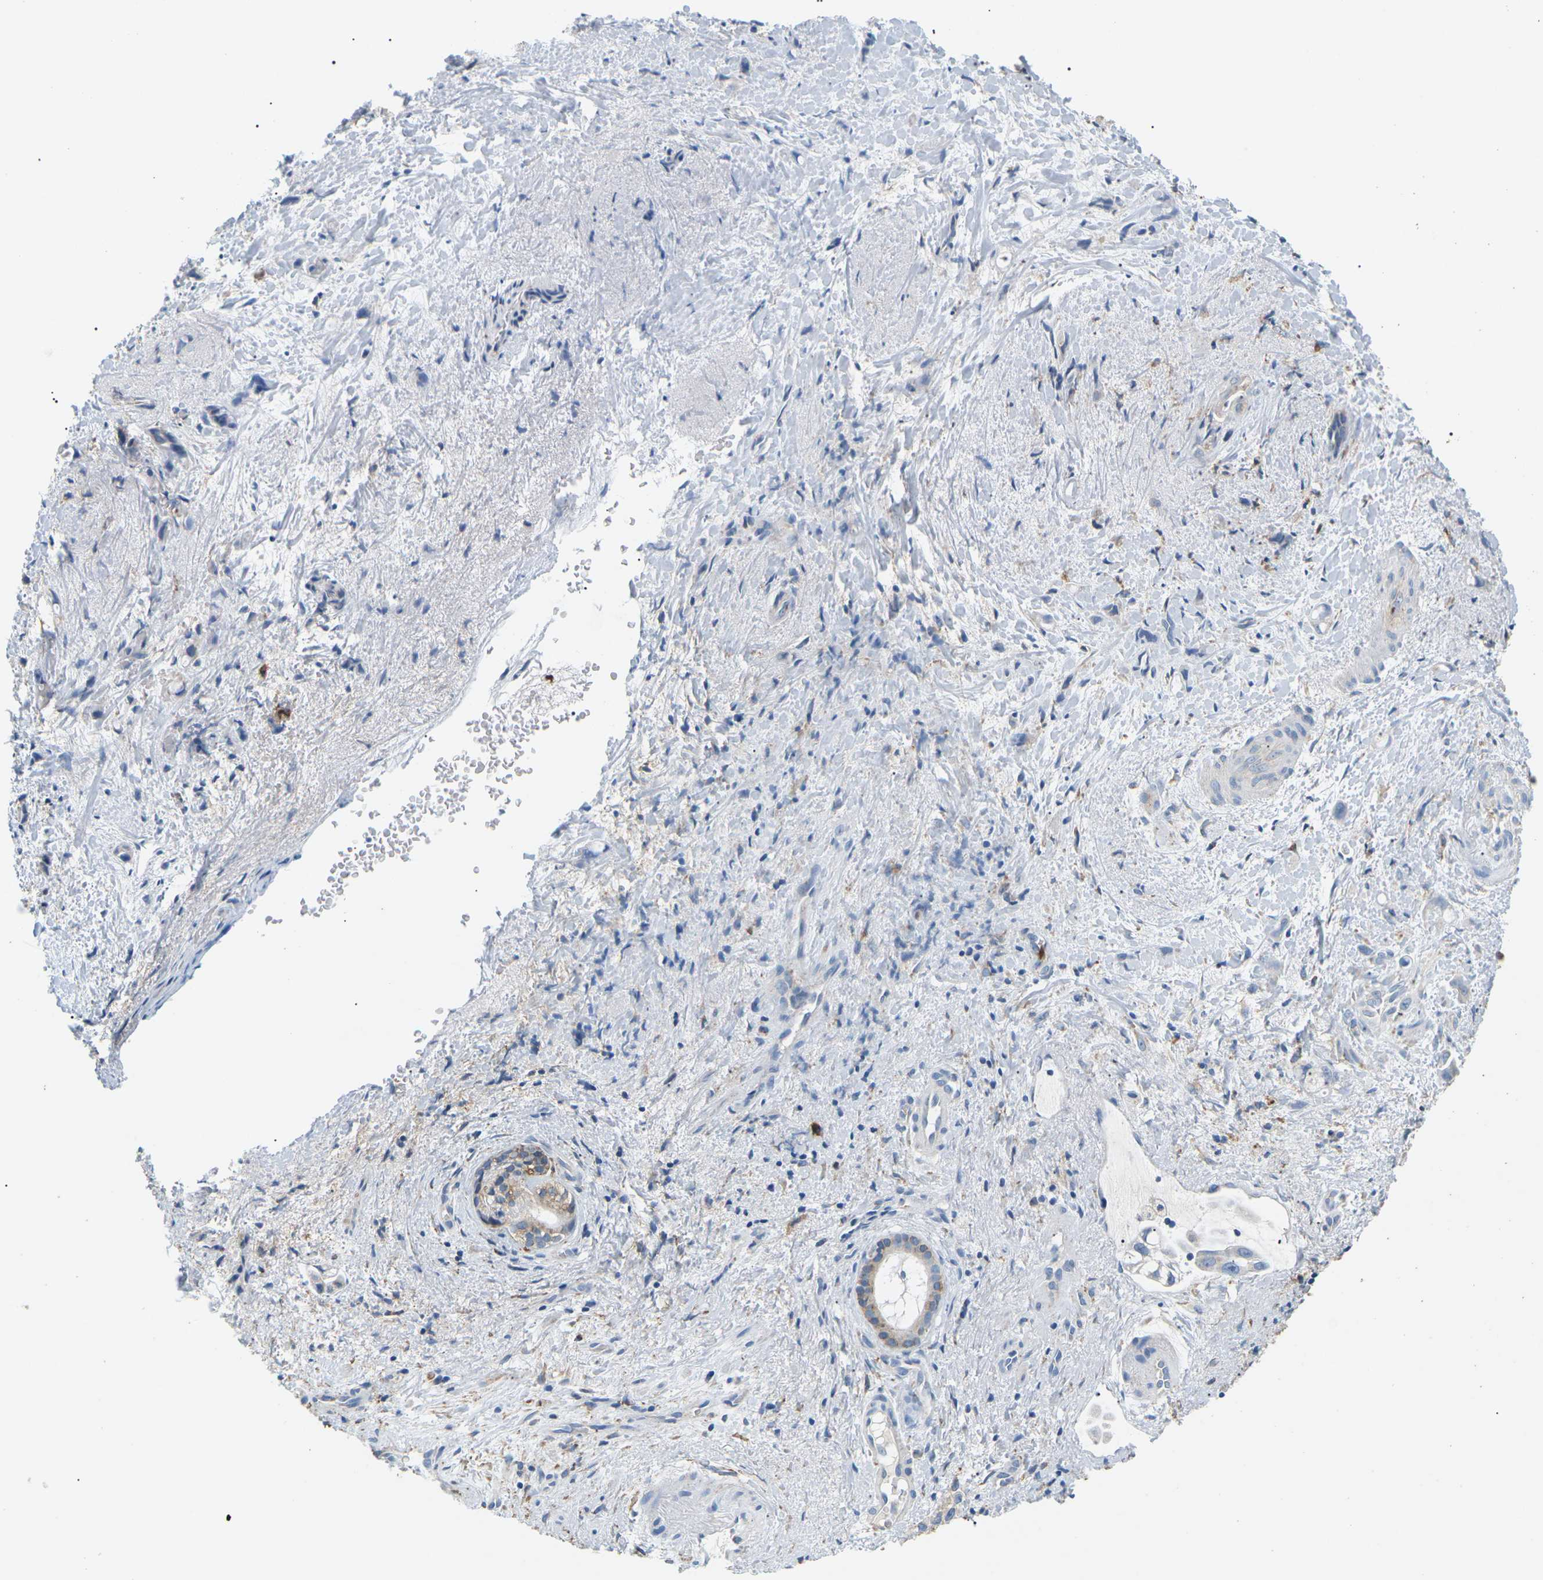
{"staining": {"intensity": "negative", "quantity": "none", "location": "none"}, "tissue": "liver cancer", "cell_type": "Tumor cells", "image_type": "cancer", "snomed": [{"axis": "morphology", "description": "Cholangiocarcinoma"}, {"axis": "topography", "description": "Liver"}], "caption": "Liver cancer (cholangiocarcinoma) was stained to show a protein in brown. There is no significant positivity in tumor cells.", "gene": "ADM", "patient": {"sex": "female", "age": 65}}